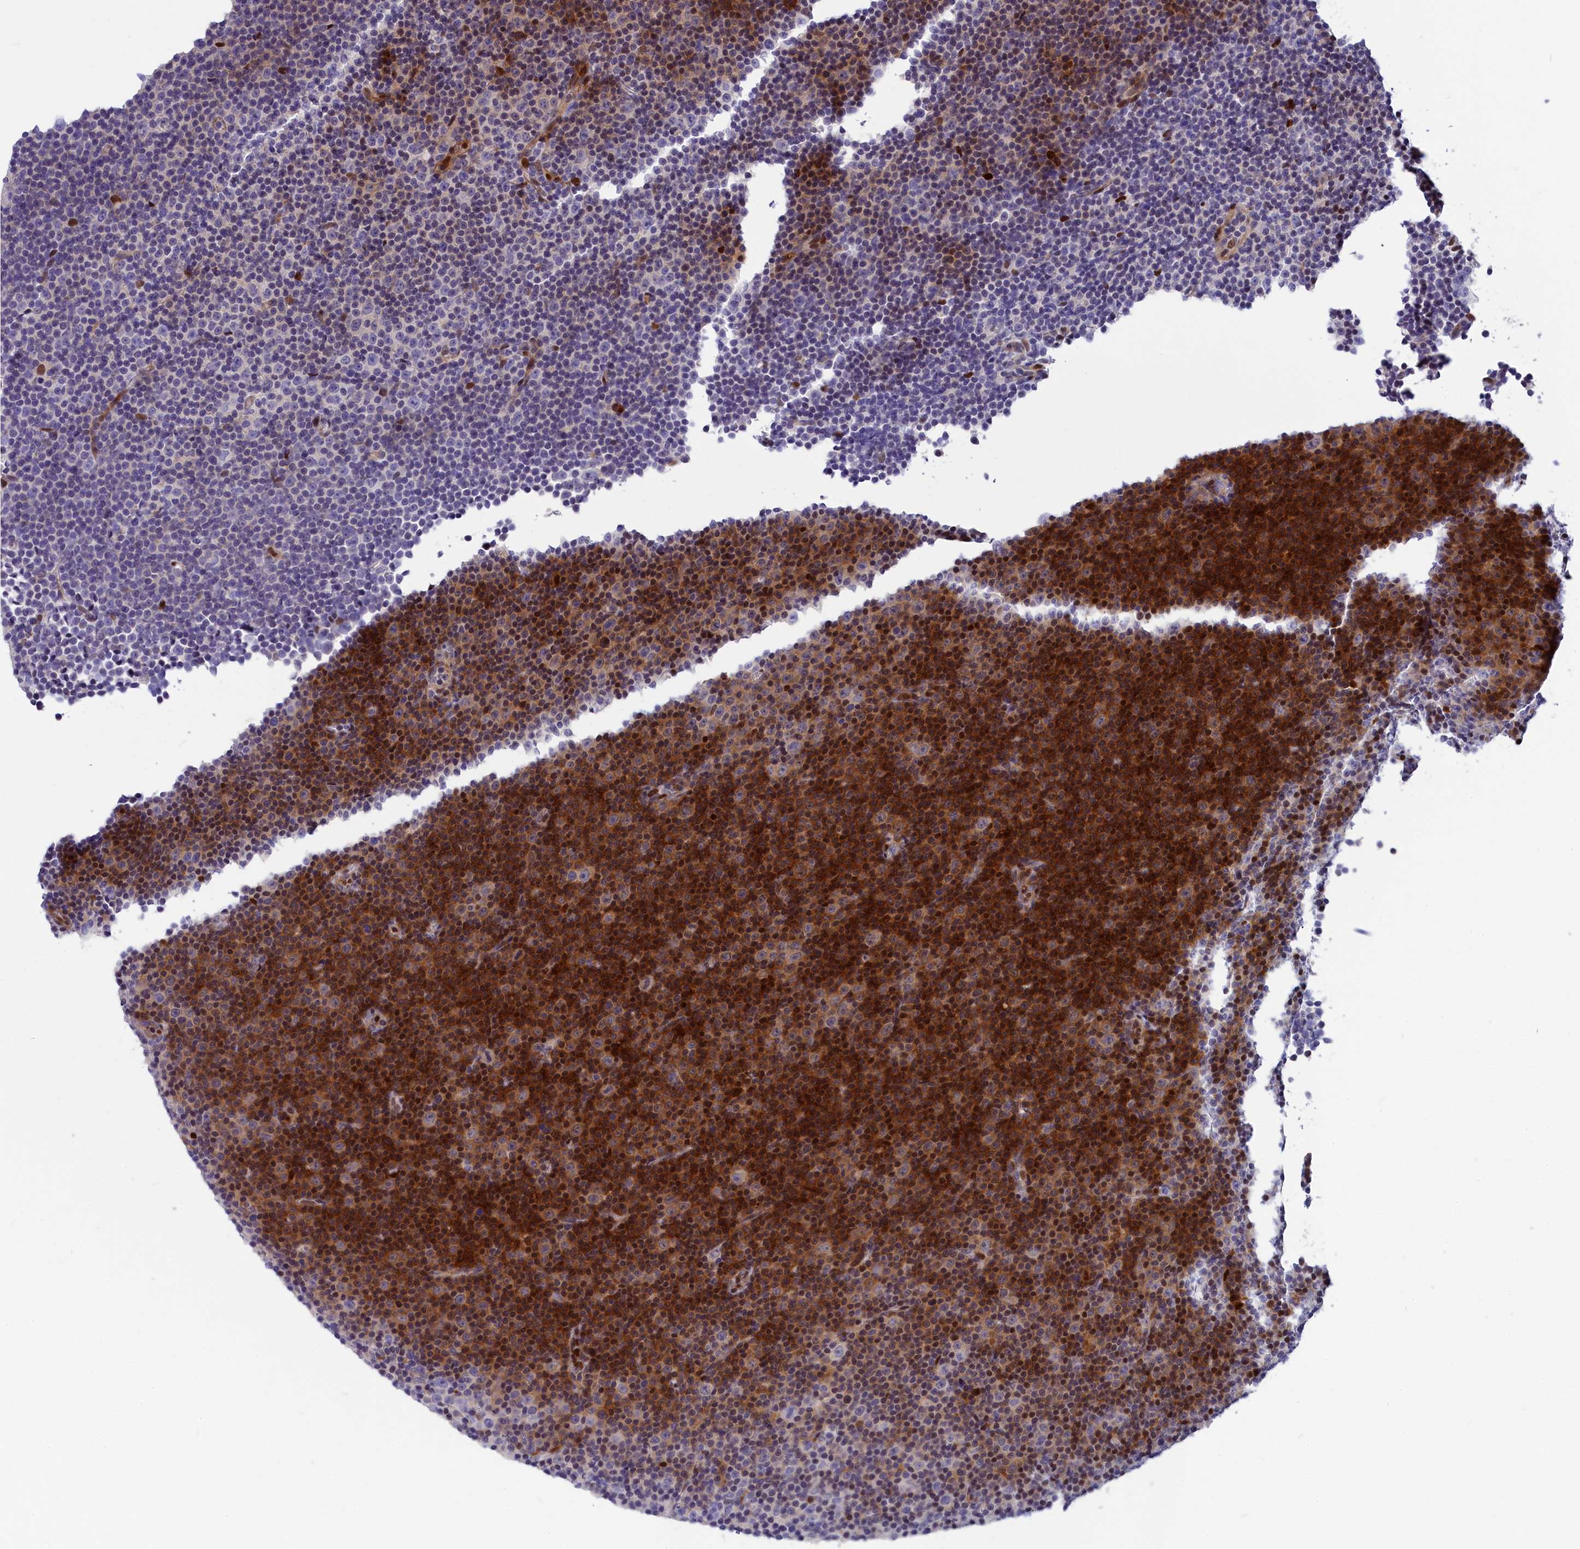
{"staining": {"intensity": "strong", "quantity": "25%-75%", "location": "nuclear"}, "tissue": "lymphoma", "cell_type": "Tumor cells", "image_type": "cancer", "snomed": [{"axis": "morphology", "description": "Malignant lymphoma, non-Hodgkin's type, Low grade"}, {"axis": "topography", "description": "Lymph node"}], "caption": "Malignant lymphoma, non-Hodgkin's type (low-grade) stained with a brown dye demonstrates strong nuclear positive expression in about 25%-75% of tumor cells.", "gene": "NKPD1", "patient": {"sex": "female", "age": 67}}